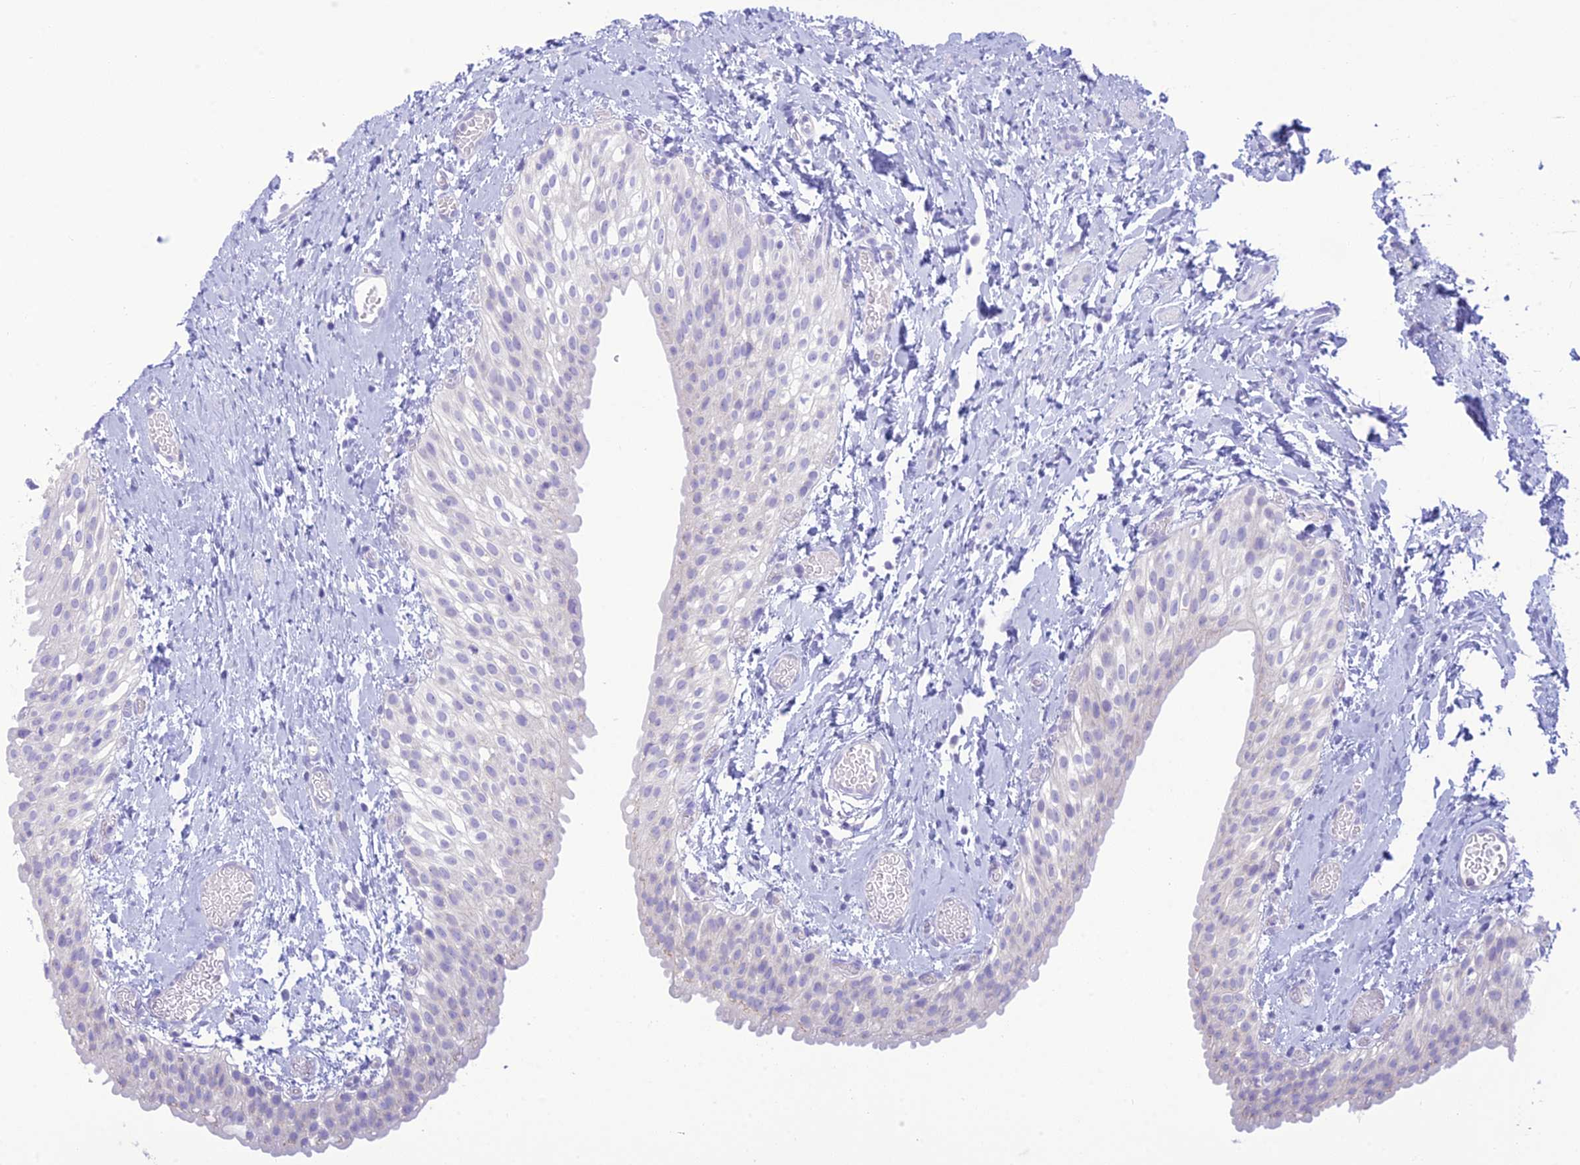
{"staining": {"intensity": "negative", "quantity": "none", "location": "none"}, "tissue": "urinary bladder", "cell_type": "Urothelial cells", "image_type": "normal", "snomed": [{"axis": "morphology", "description": "Normal tissue, NOS"}, {"axis": "topography", "description": "Urinary bladder"}], "caption": "Immunohistochemical staining of normal human urinary bladder shows no significant expression in urothelial cells.", "gene": "DHDH", "patient": {"sex": "male", "age": 1}}